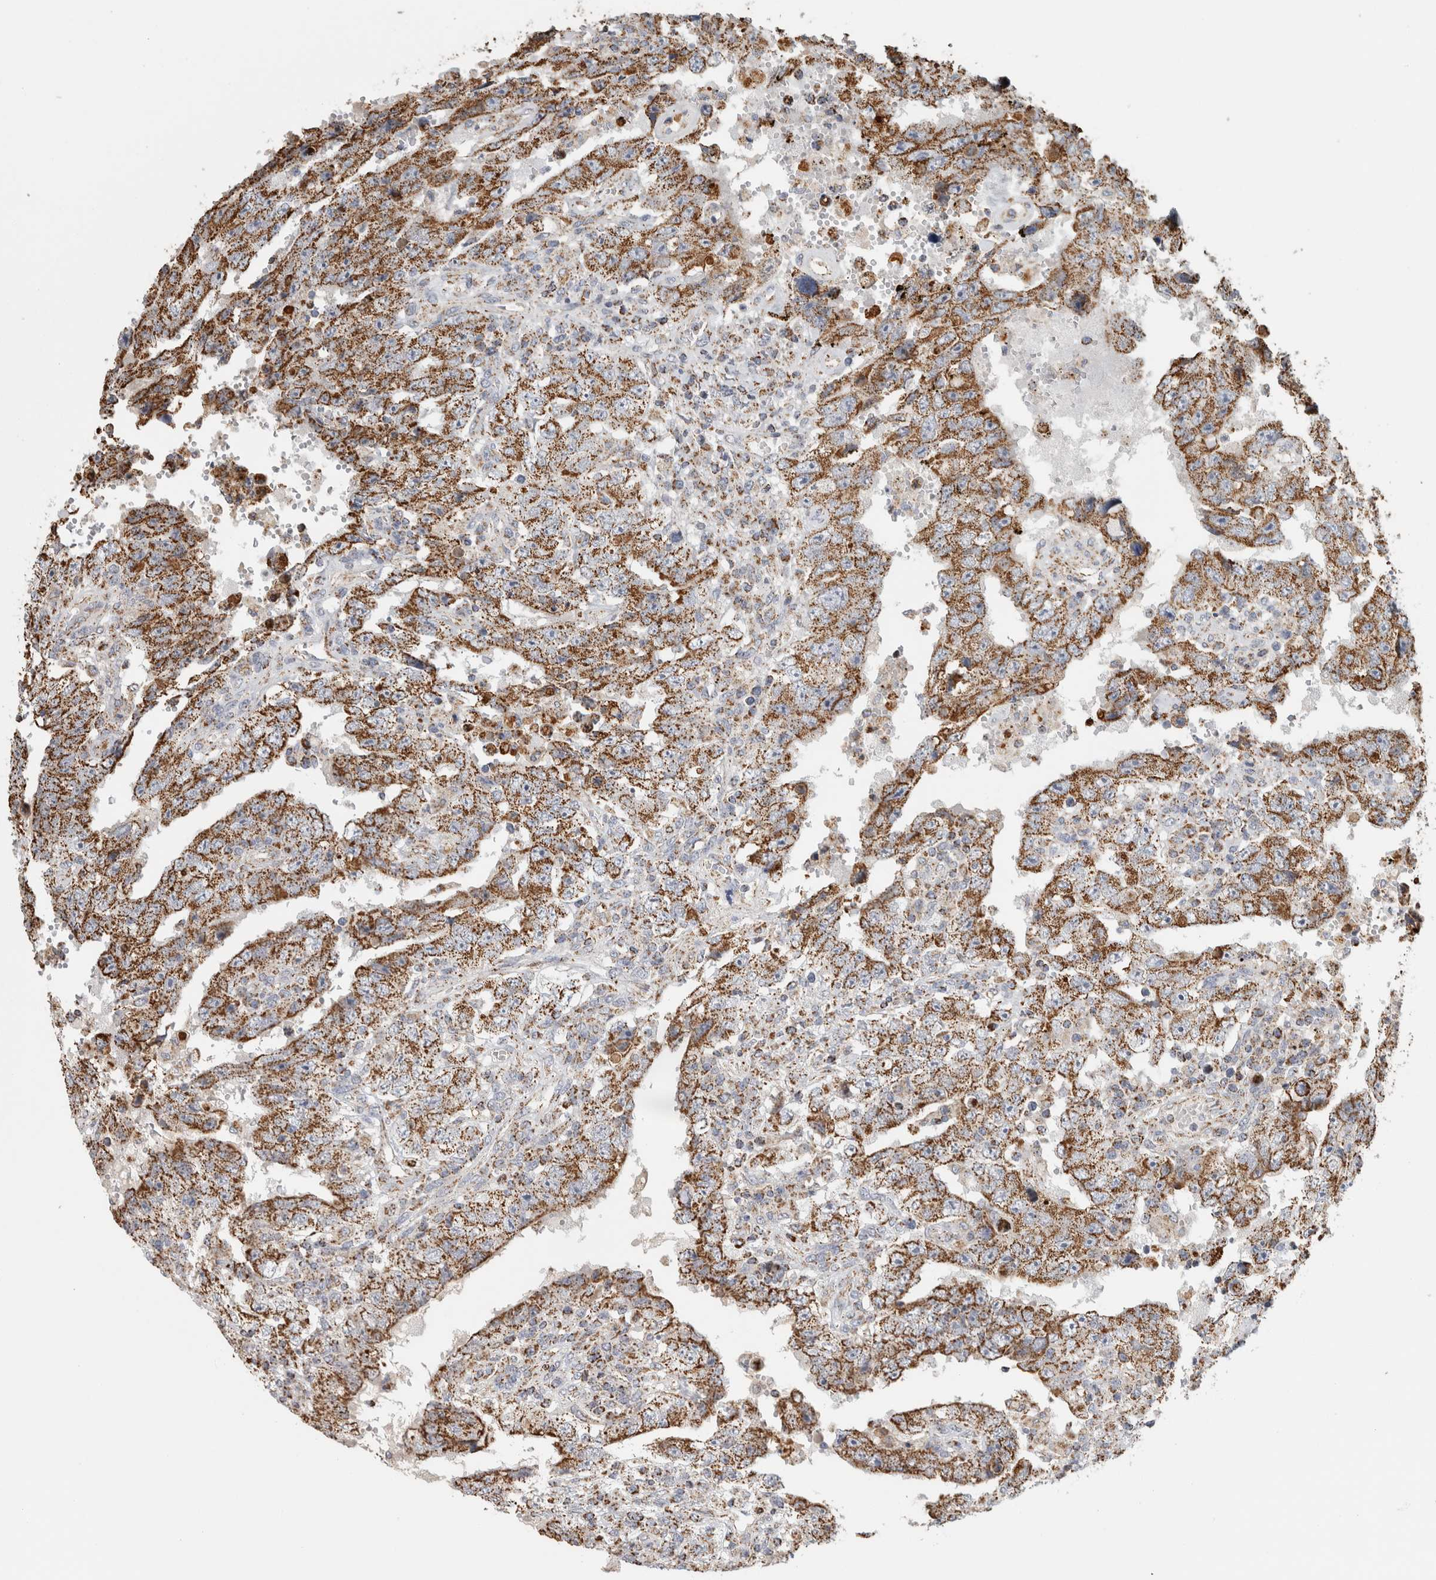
{"staining": {"intensity": "moderate", "quantity": ">75%", "location": "cytoplasmic/membranous"}, "tissue": "testis cancer", "cell_type": "Tumor cells", "image_type": "cancer", "snomed": [{"axis": "morphology", "description": "Carcinoma, Embryonal, NOS"}, {"axis": "topography", "description": "Testis"}], "caption": "The micrograph demonstrates immunohistochemical staining of testis cancer. There is moderate cytoplasmic/membranous expression is identified in about >75% of tumor cells. The protein is stained brown, and the nuclei are stained in blue (DAB IHC with brightfield microscopy, high magnification).", "gene": "ST8SIA1", "patient": {"sex": "male", "age": 26}}